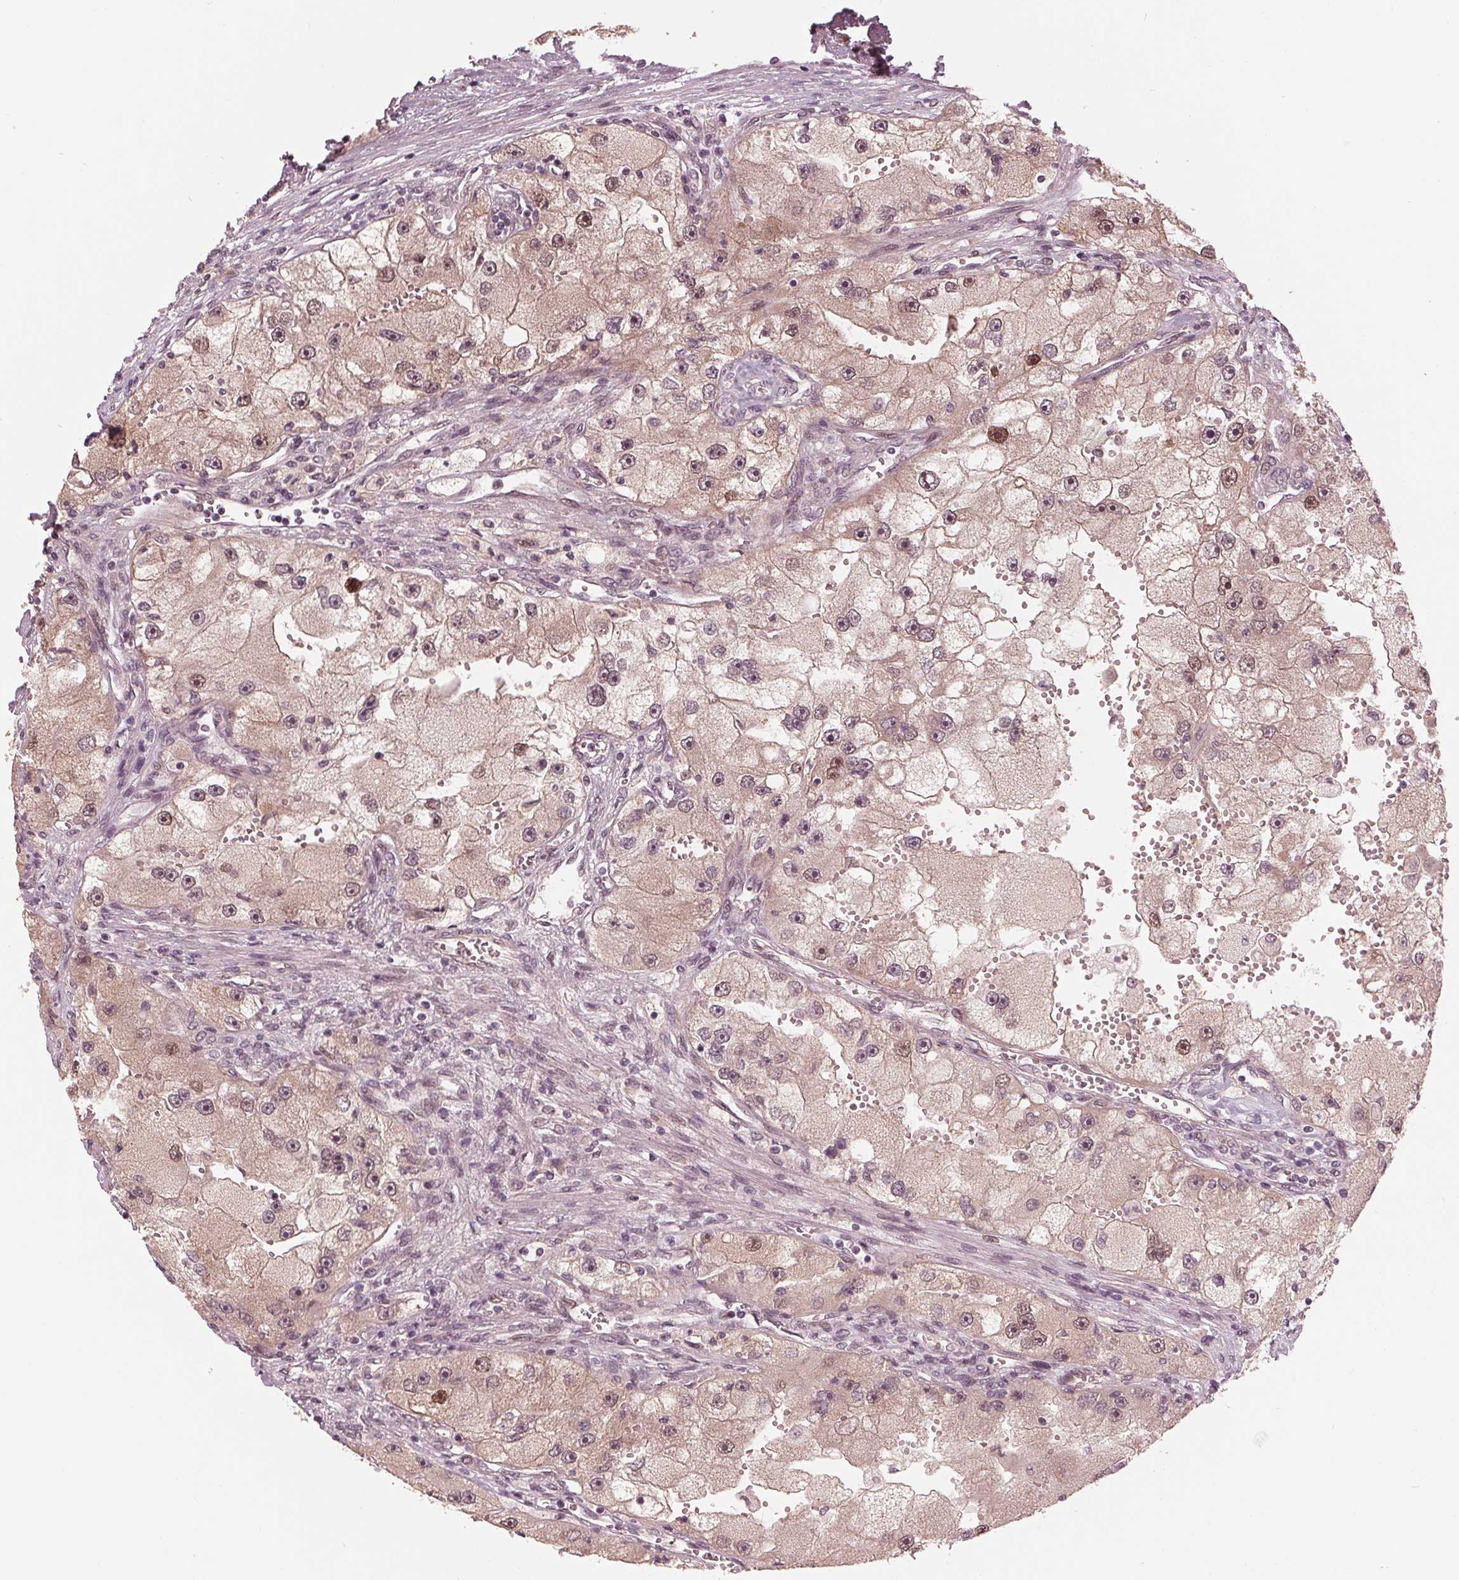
{"staining": {"intensity": "weak", "quantity": ">75%", "location": "cytoplasmic/membranous,nuclear"}, "tissue": "renal cancer", "cell_type": "Tumor cells", "image_type": "cancer", "snomed": [{"axis": "morphology", "description": "Adenocarcinoma, NOS"}, {"axis": "topography", "description": "Kidney"}], "caption": "Immunohistochemistry histopathology image of neoplastic tissue: adenocarcinoma (renal) stained using immunohistochemistry (IHC) exhibits low levels of weak protein expression localized specifically in the cytoplasmic/membranous and nuclear of tumor cells, appearing as a cytoplasmic/membranous and nuclear brown color.", "gene": "ZNF471", "patient": {"sex": "male", "age": 63}}